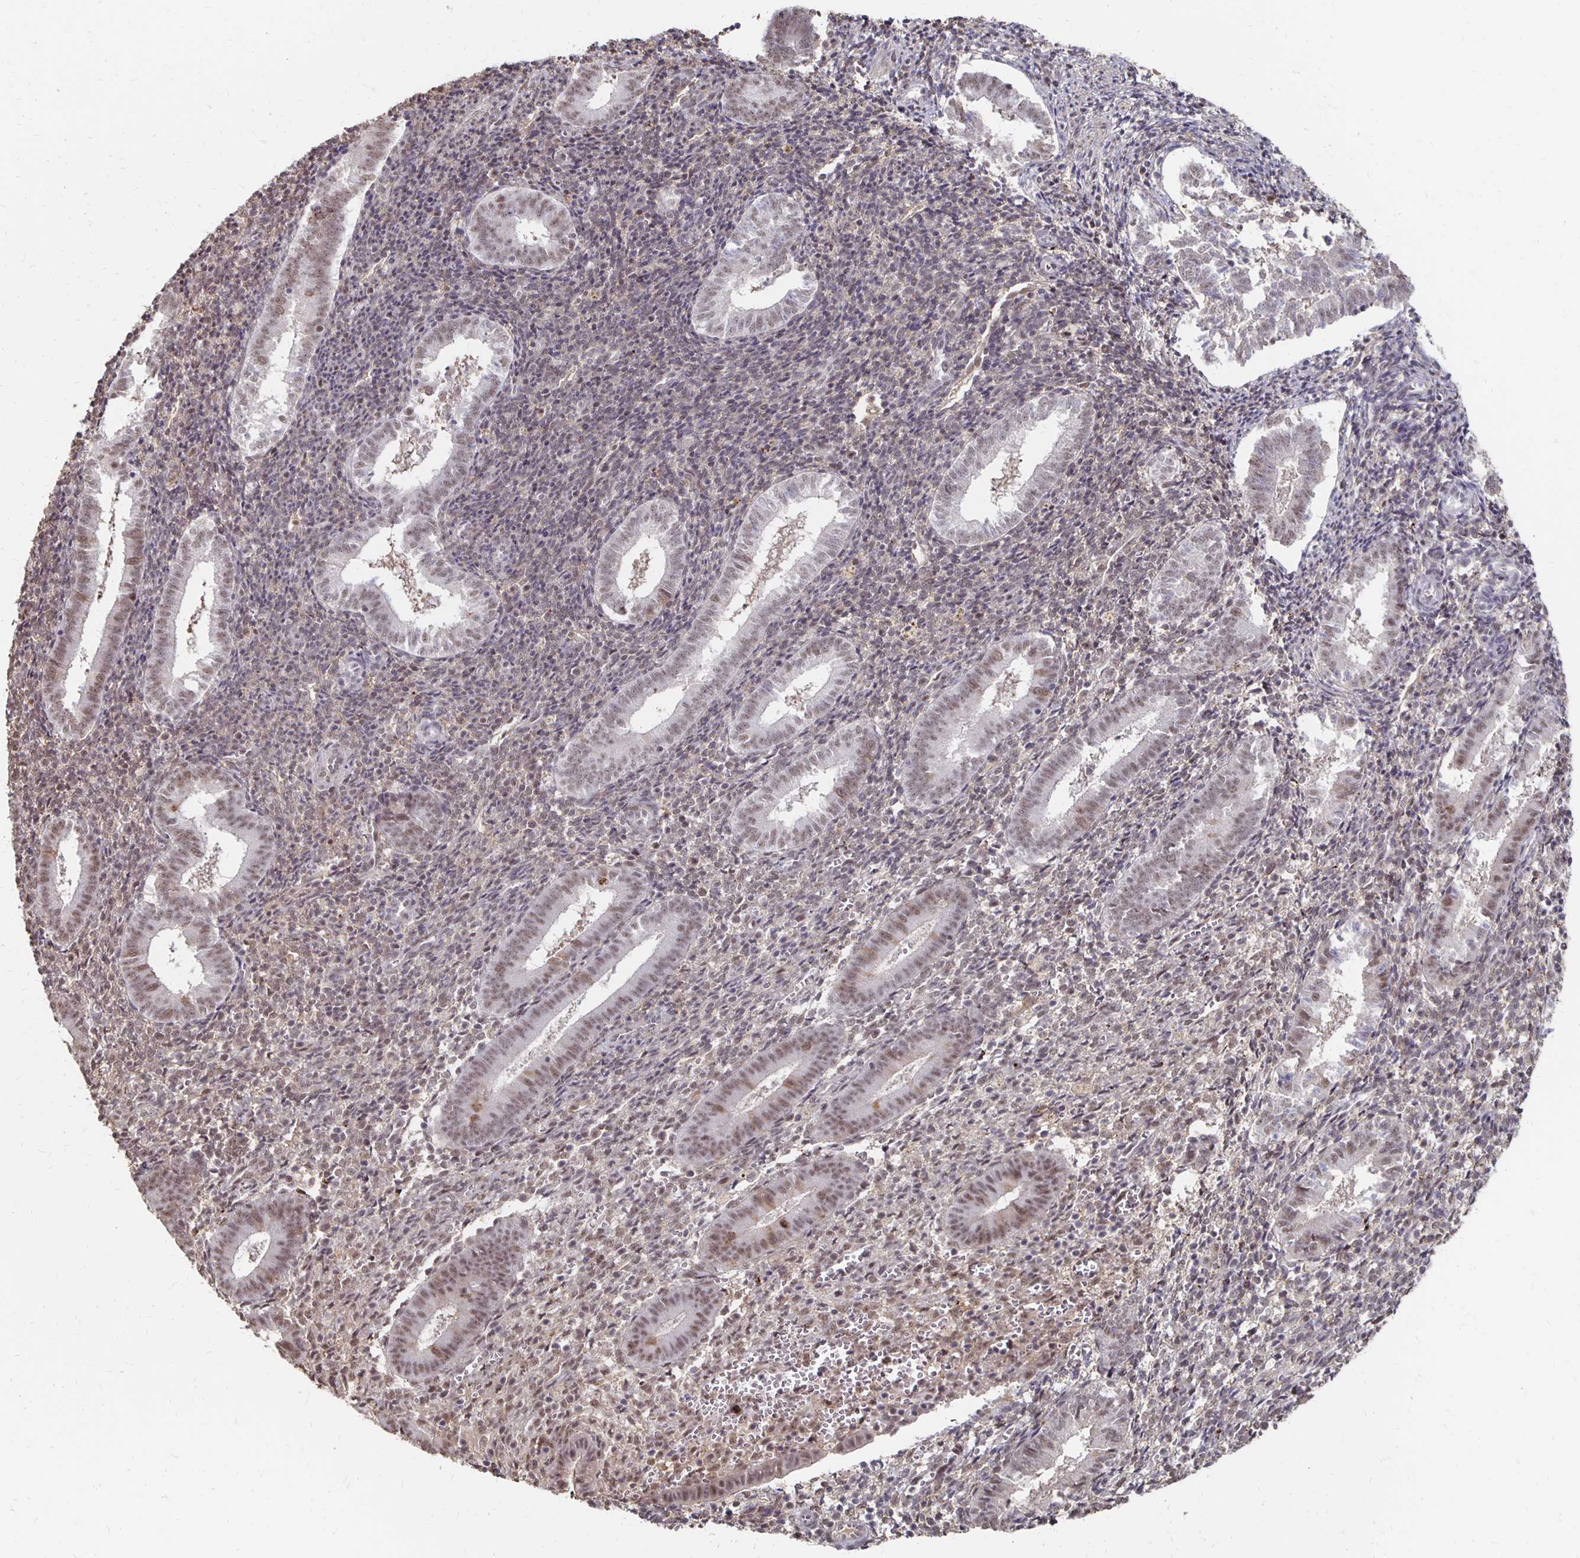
{"staining": {"intensity": "weak", "quantity": "<25%", "location": "nuclear"}, "tissue": "endometrium", "cell_type": "Cells in endometrial stroma", "image_type": "normal", "snomed": [{"axis": "morphology", "description": "Normal tissue, NOS"}, {"axis": "topography", "description": "Endometrium"}], "caption": "A micrograph of endometrium stained for a protein reveals no brown staining in cells in endometrial stroma.", "gene": "CLASRP", "patient": {"sex": "female", "age": 25}}